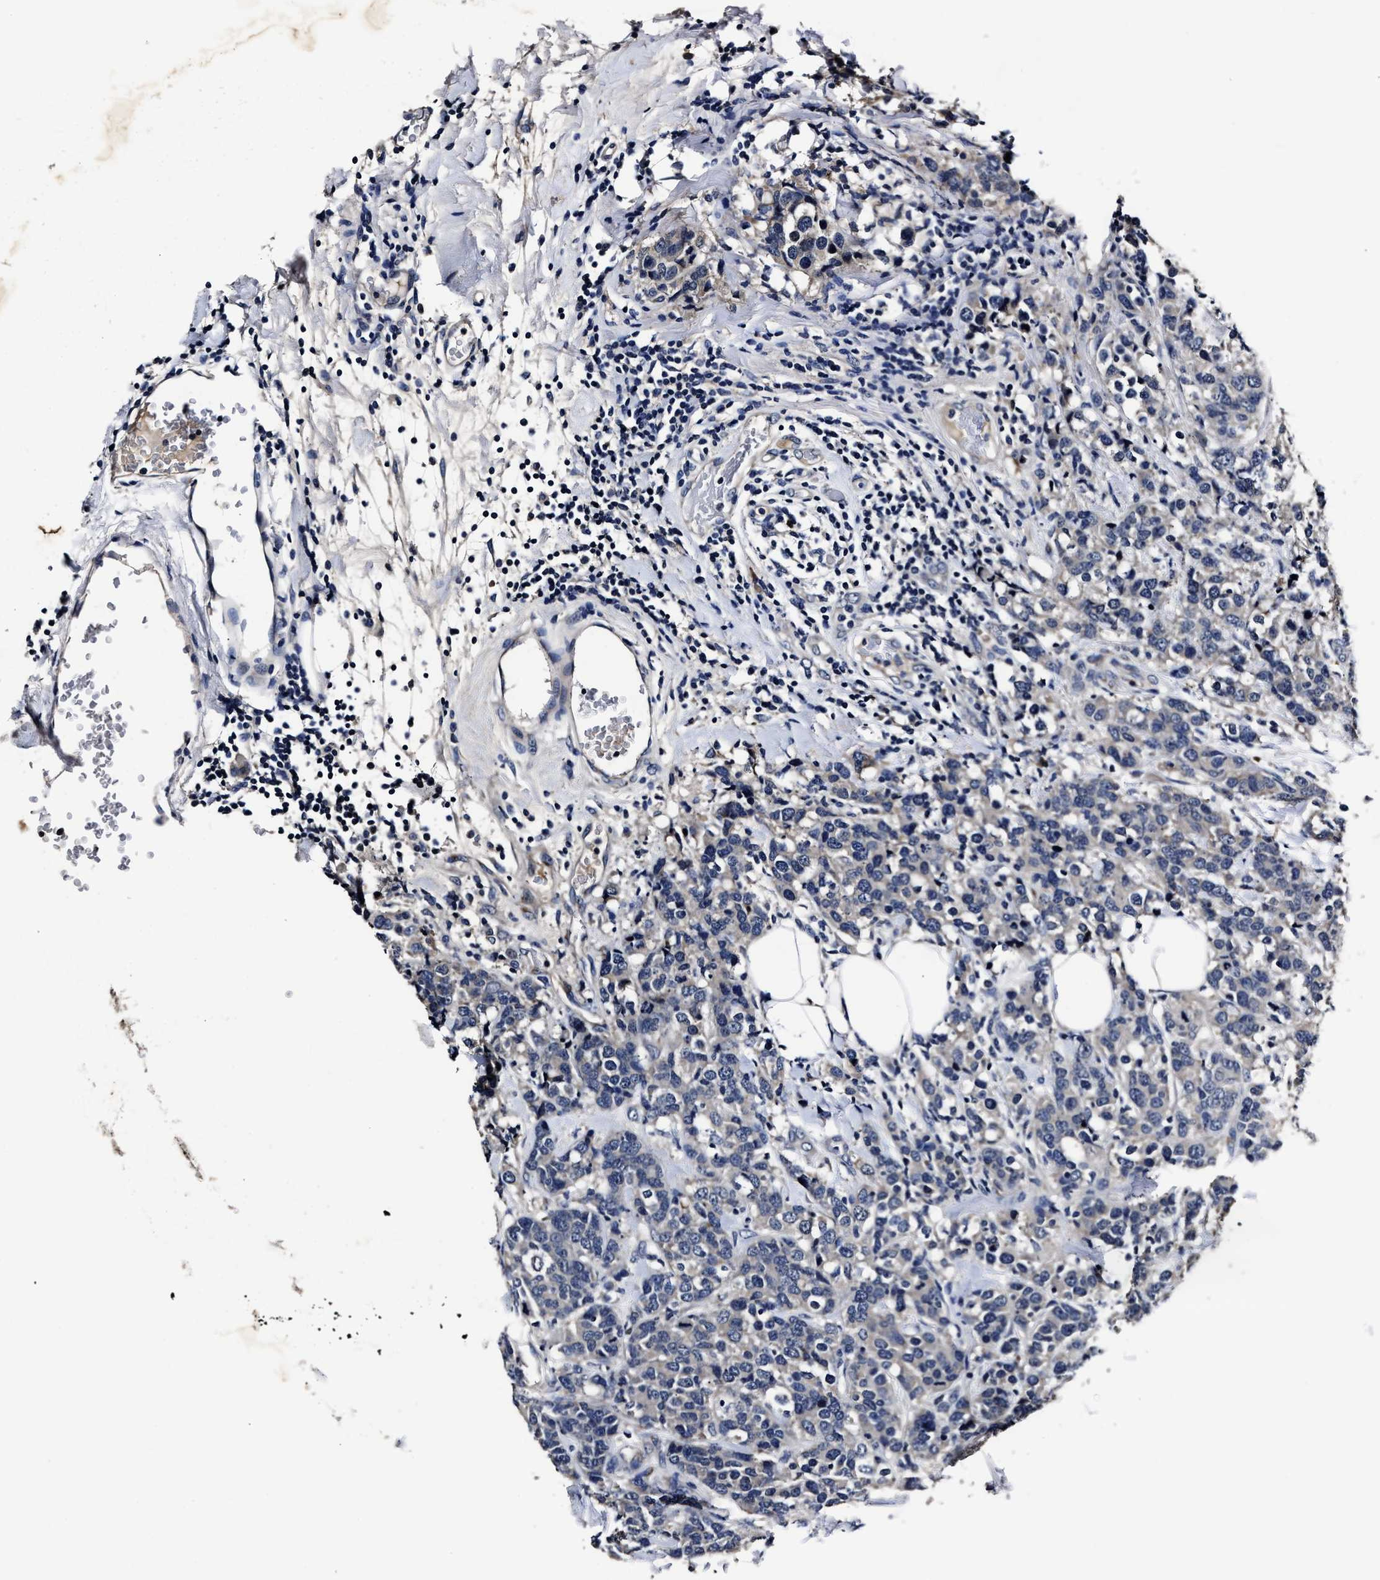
{"staining": {"intensity": "negative", "quantity": "none", "location": "none"}, "tissue": "breast cancer", "cell_type": "Tumor cells", "image_type": "cancer", "snomed": [{"axis": "morphology", "description": "Lobular carcinoma"}, {"axis": "topography", "description": "Breast"}], "caption": "Immunohistochemistry photomicrograph of neoplastic tissue: human lobular carcinoma (breast) stained with DAB exhibits no significant protein expression in tumor cells. (DAB (3,3'-diaminobenzidine) immunohistochemistry (IHC), high magnification).", "gene": "OLFML2A", "patient": {"sex": "female", "age": 59}}